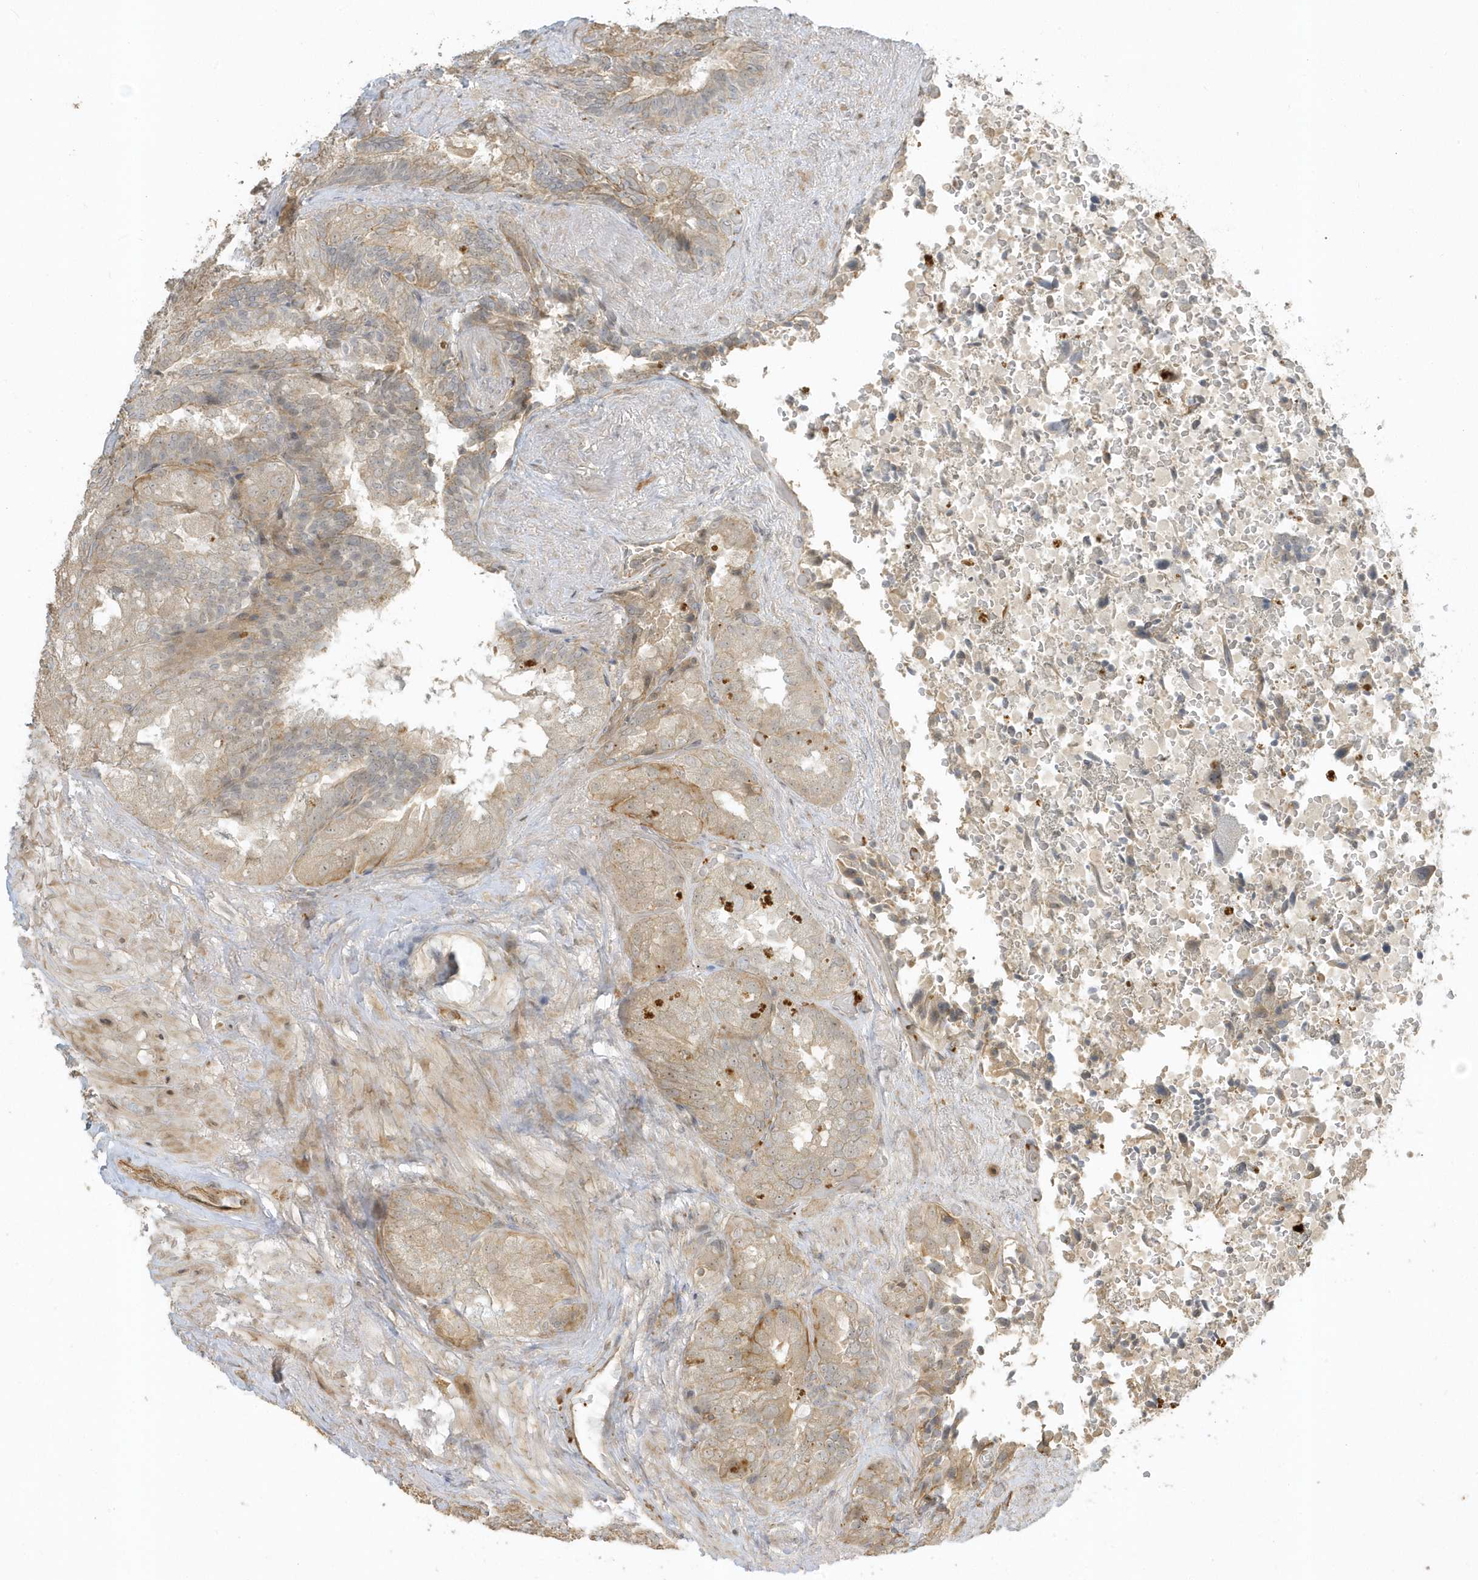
{"staining": {"intensity": "weak", "quantity": "25%-75%", "location": "cytoplasmic/membranous"}, "tissue": "seminal vesicle", "cell_type": "Glandular cells", "image_type": "normal", "snomed": [{"axis": "morphology", "description": "Normal tissue, NOS"}, {"axis": "topography", "description": "Seminal veicle"}, {"axis": "topography", "description": "Peripheral nerve tissue"}], "caption": "Glandular cells exhibit weak cytoplasmic/membranous positivity in about 25%-75% of cells in unremarkable seminal vesicle.", "gene": "ZBTB8A", "patient": {"sex": "male", "age": 63}}